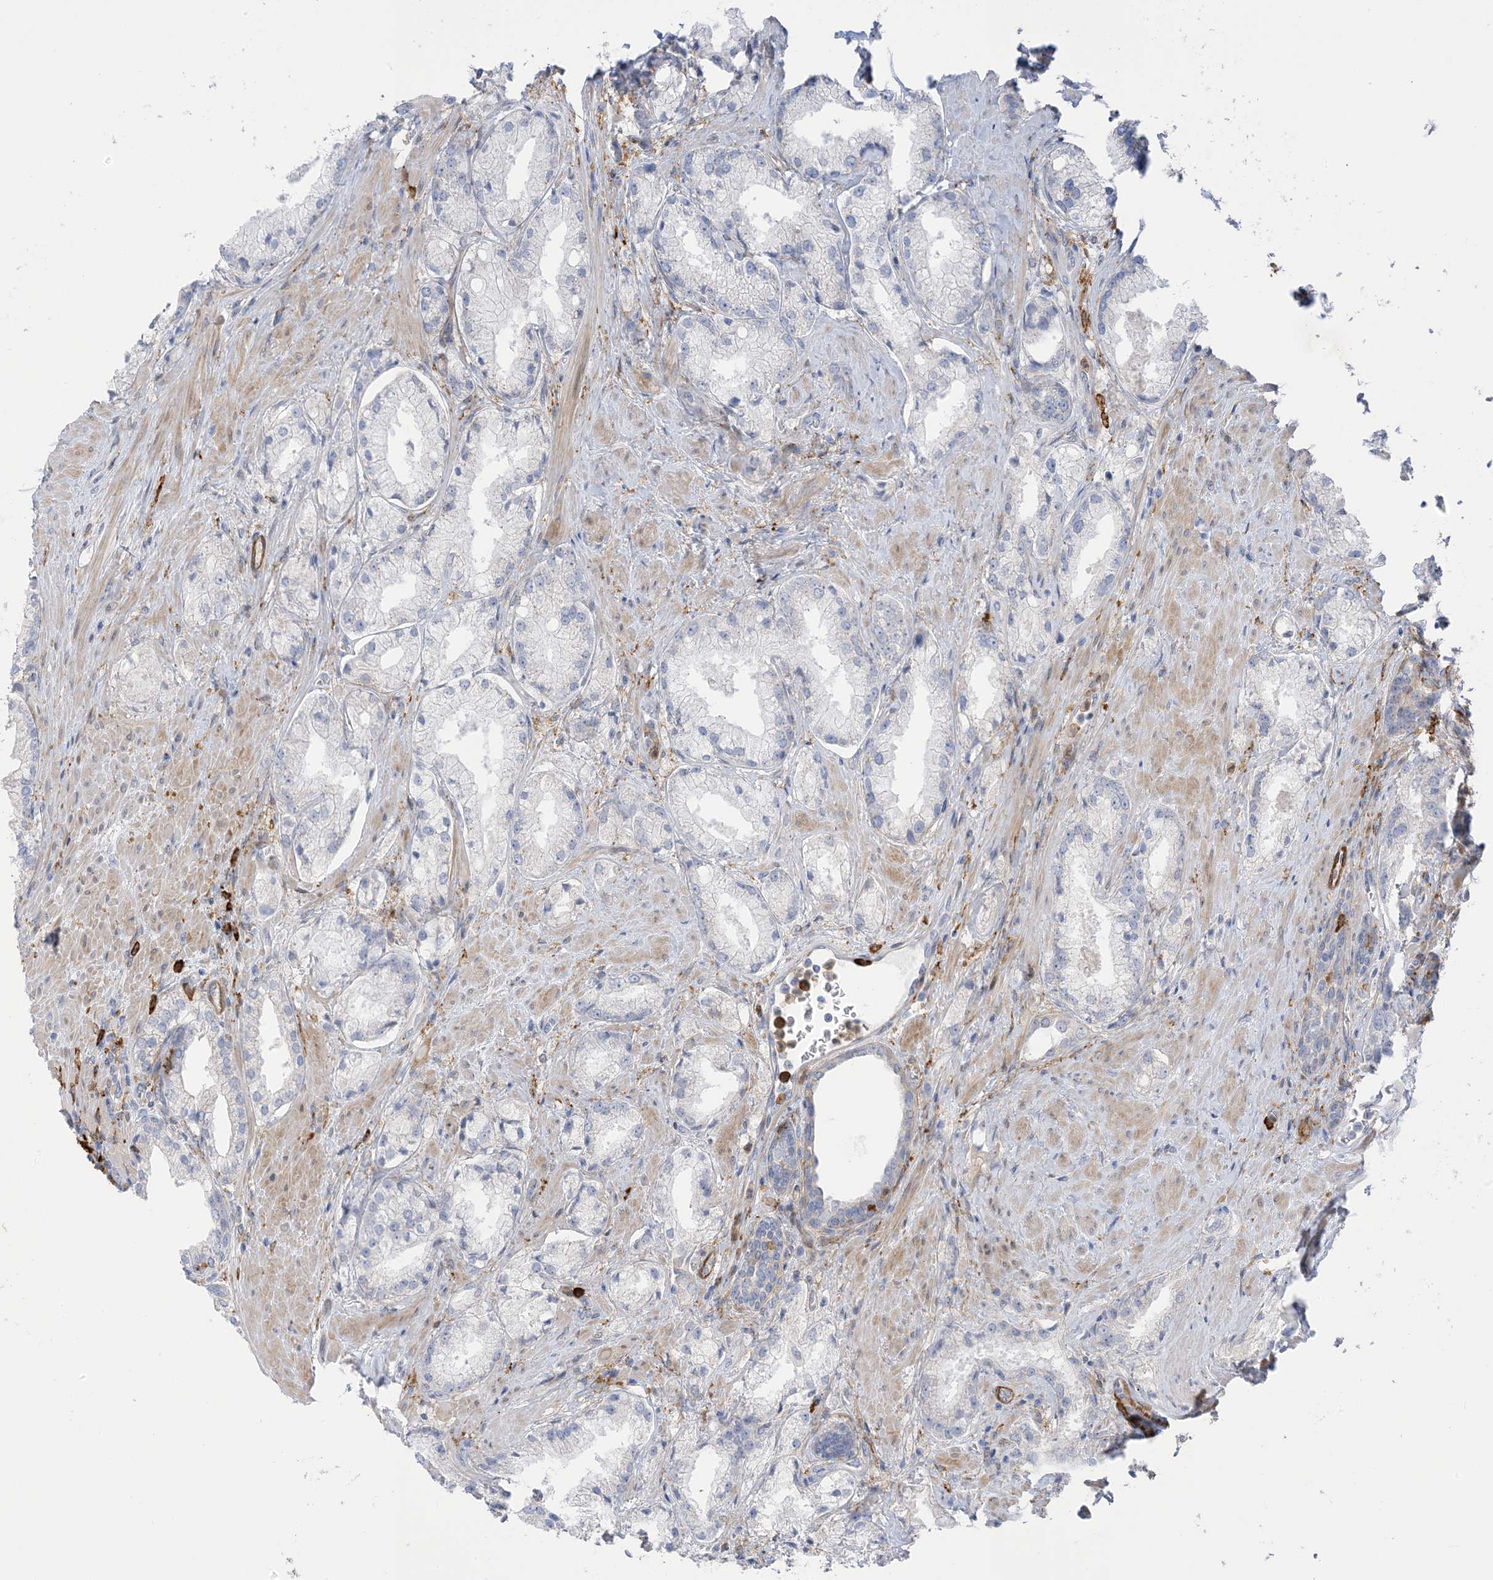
{"staining": {"intensity": "negative", "quantity": "none", "location": "none"}, "tissue": "prostate cancer", "cell_type": "Tumor cells", "image_type": "cancer", "snomed": [{"axis": "morphology", "description": "Adenocarcinoma, Low grade"}, {"axis": "topography", "description": "Prostate"}], "caption": "This is an IHC histopathology image of prostate cancer. There is no expression in tumor cells.", "gene": "ICMT", "patient": {"sex": "male", "age": 67}}